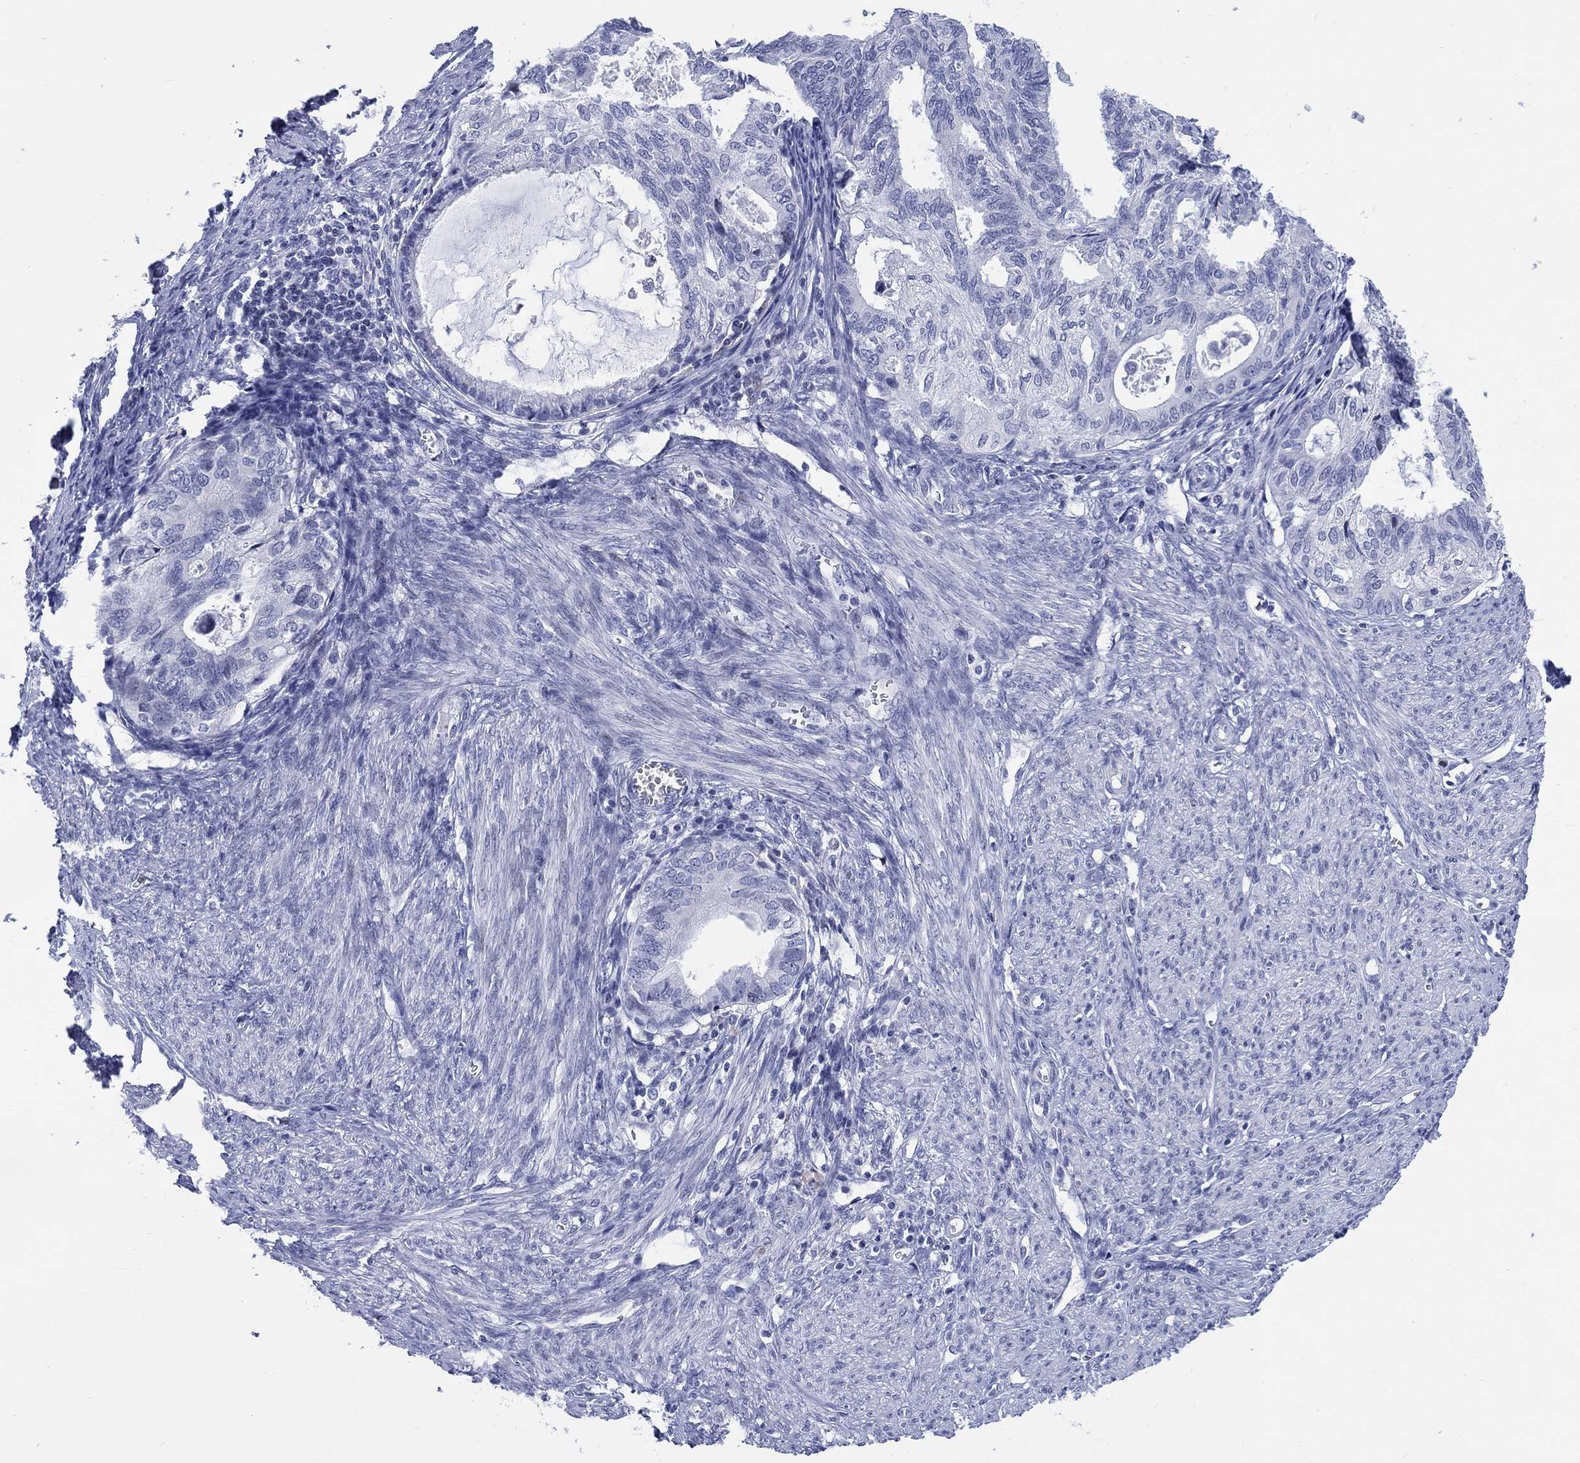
{"staining": {"intensity": "negative", "quantity": "none", "location": "none"}, "tissue": "endometrial cancer", "cell_type": "Tumor cells", "image_type": "cancer", "snomed": [{"axis": "morphology", "description": "Adenocarcinoma, NOS"}, {"axis": "topography", "description": "Endometrium"}], "caption": "An image of human endometrial cancer is negative for staining in tumor cells.", "gene": "CDCA2", "patient": {"sex": "female", "age": 86}}